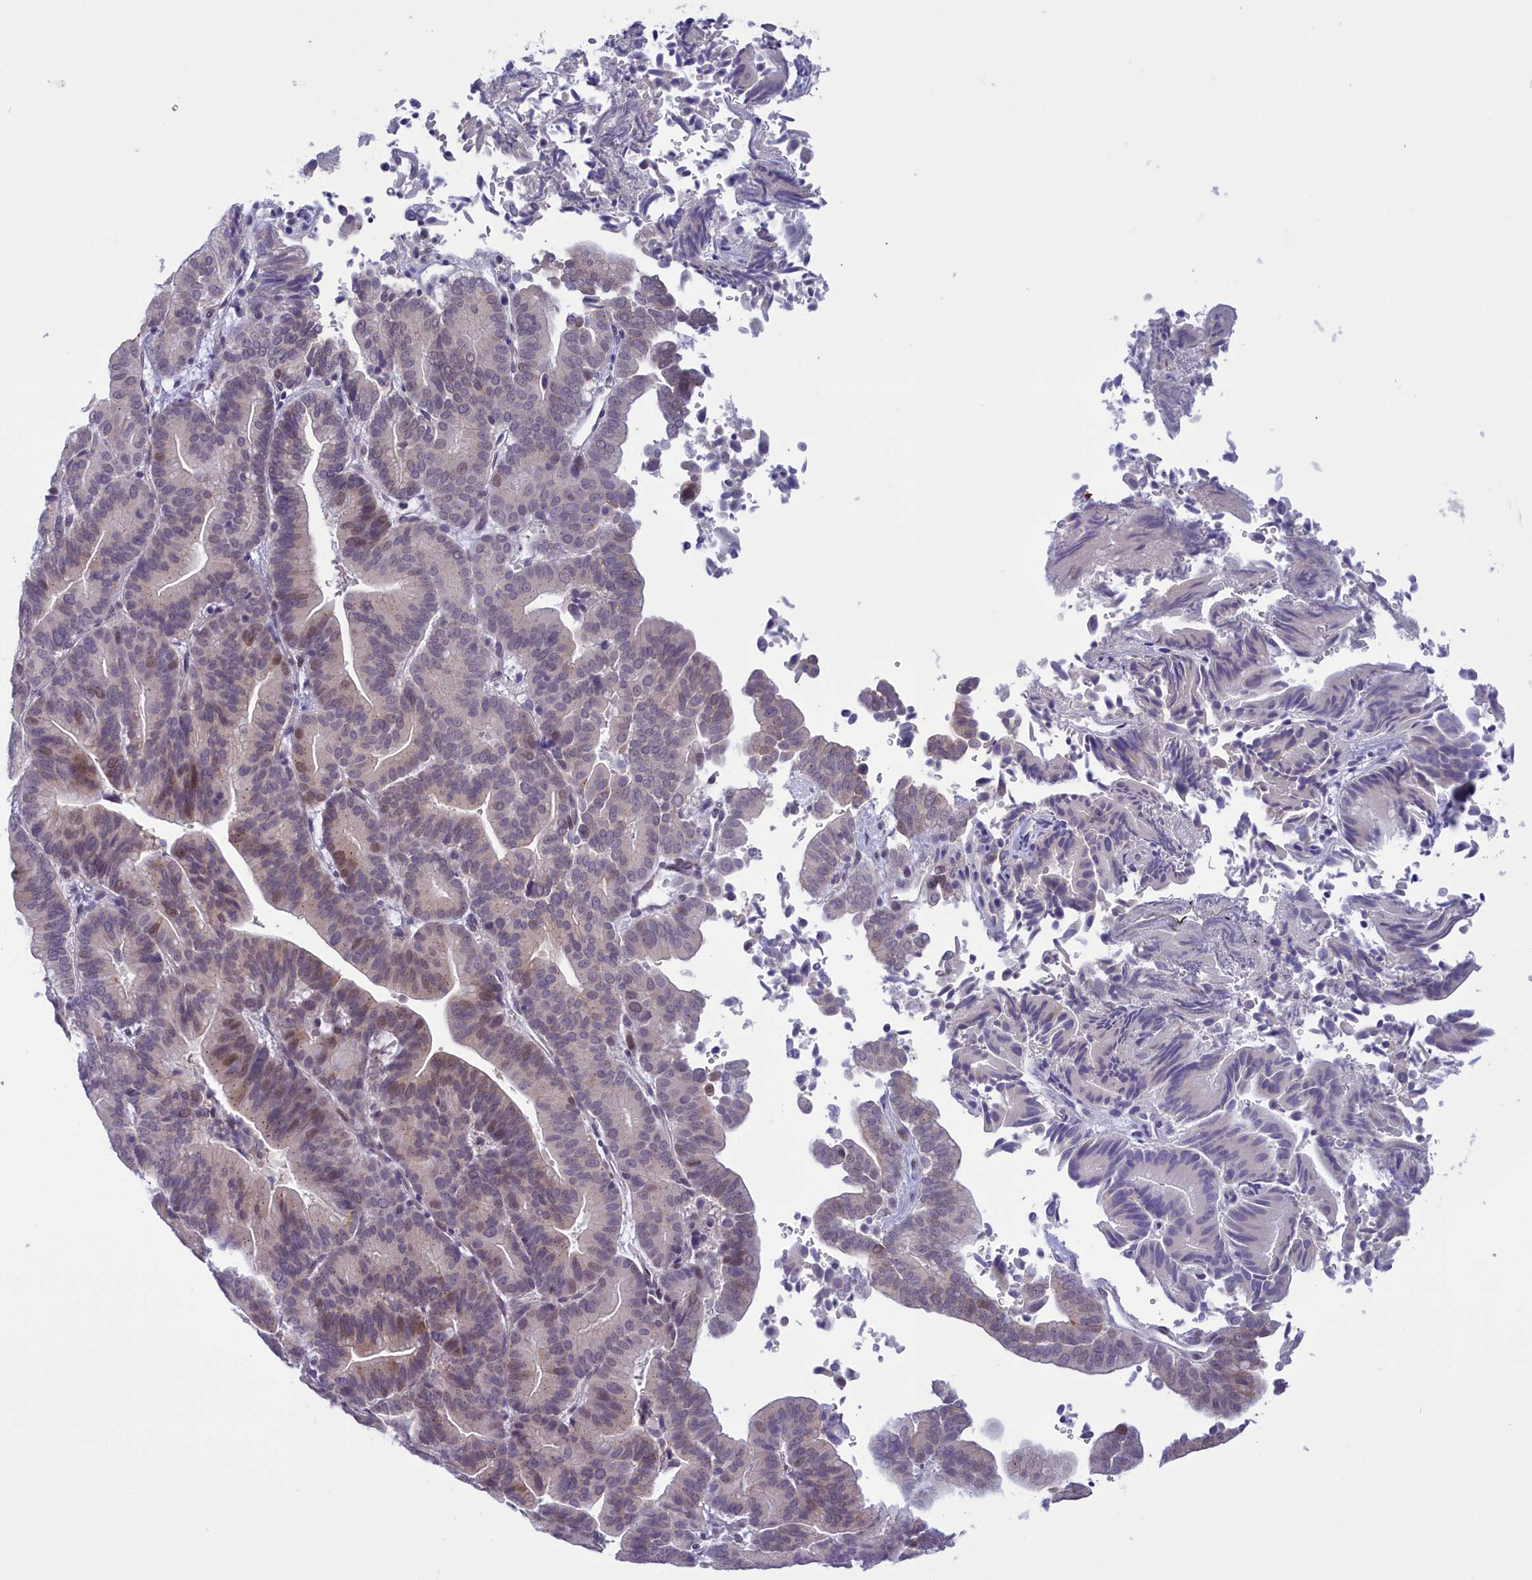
{"staining": {"intensity": "weak", "quantity": "<25%", "location": "nuclear"}, "tissue": "liver cancer", "cell_type": "Tumor cells", "image_type": "cancer", "snomed": [{"axis": "morphology", "description": "Cholangiocarcinoma"}, {"axis": "topography", "description": "Liver"}], "caption": "IHC photomicrograph of neoplastic tissue: liver cancer stained with DAB (3,3'-diaminobenzidine) reveals no significant protein staining in tumor cells.", "gene": "ELOA2", "patient": {"sex": "female", "age": 75}}